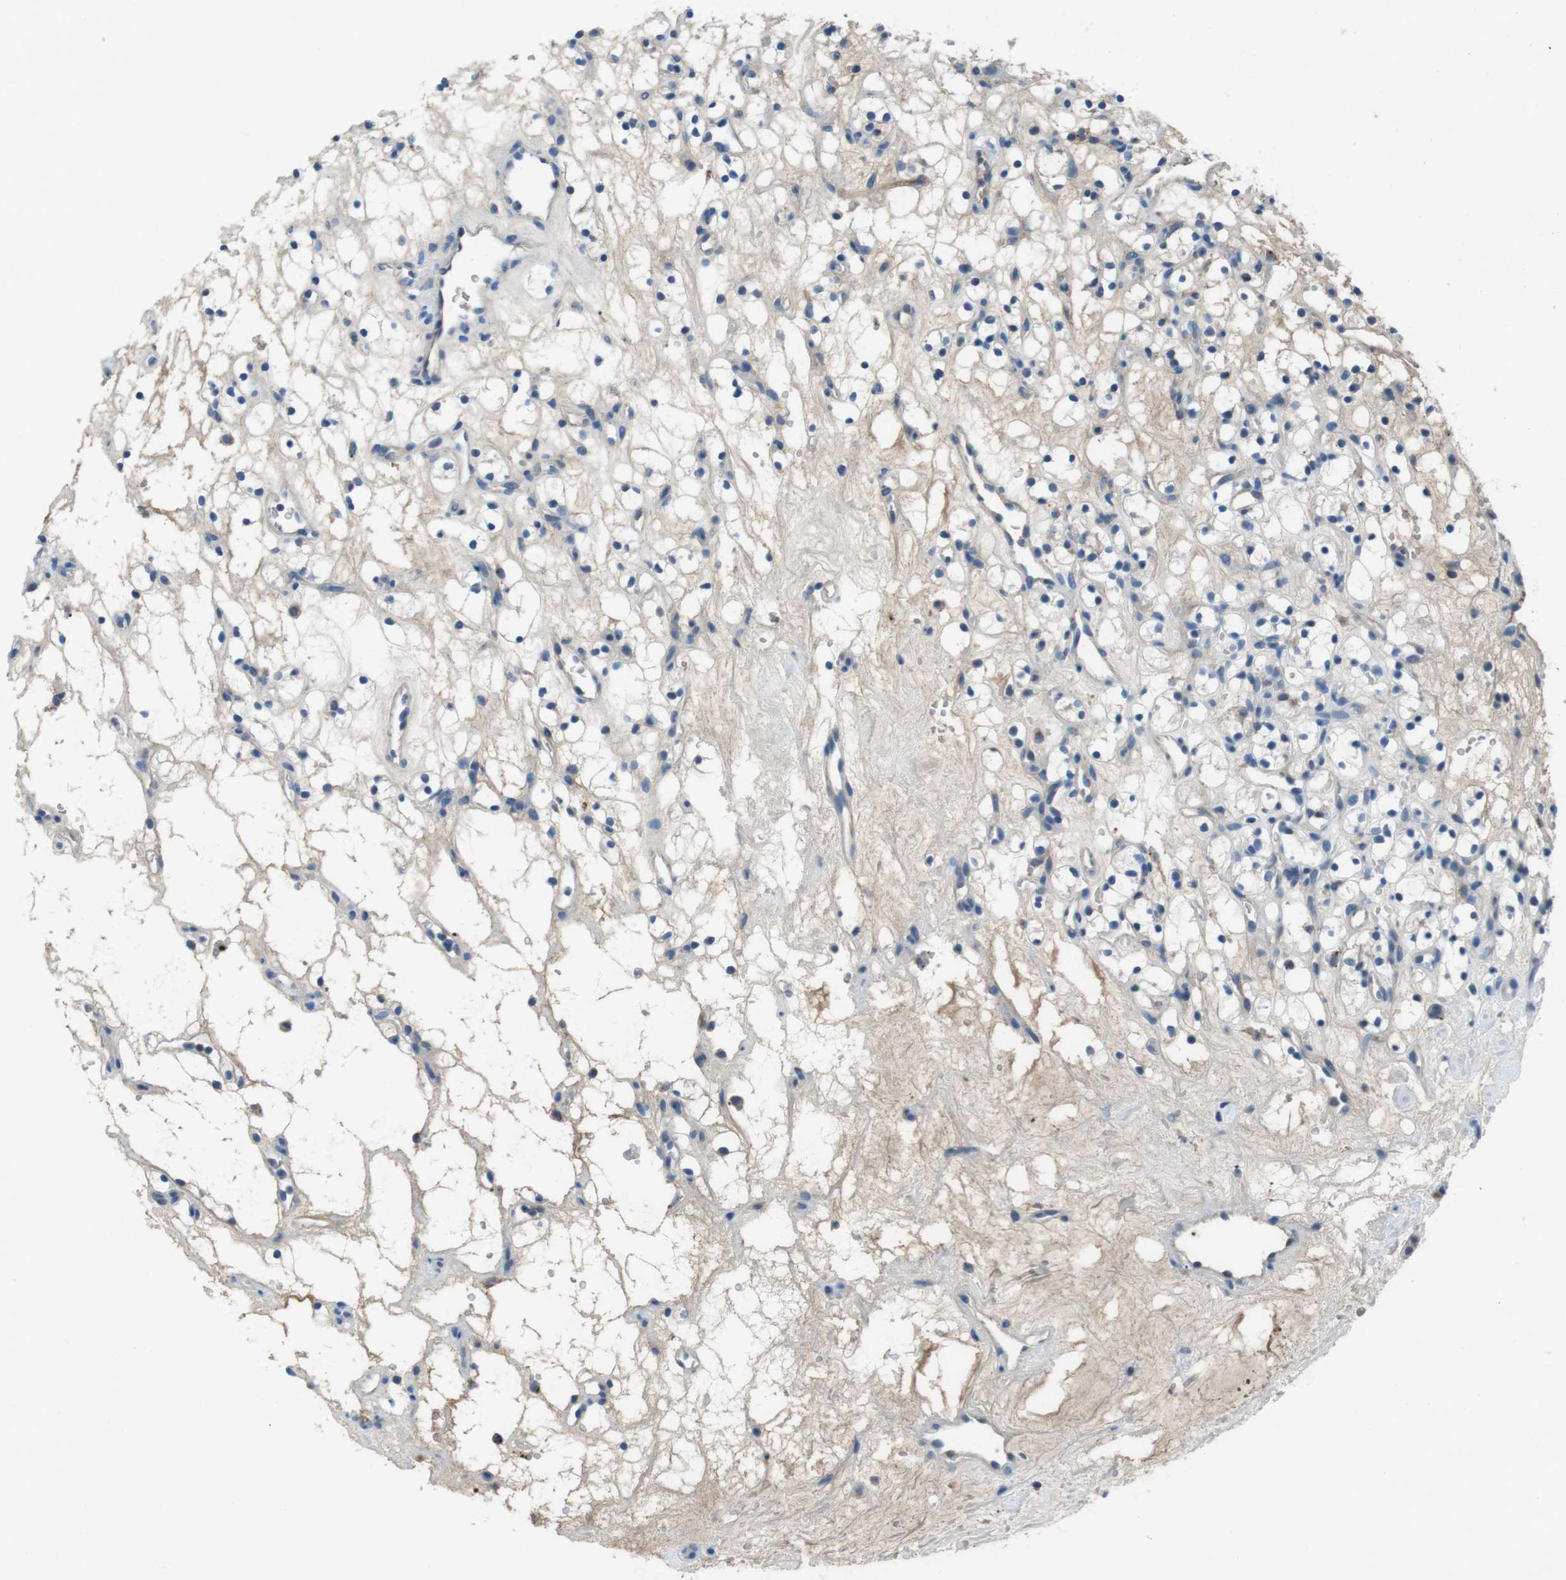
{"staining": {"intensity": "negative", "quantity": "none", "location": "none"}, "tissue": "renal cancer", "cell_type": "Tumor cells", "image_type": "cancer", "snomed": [{"axis": "morphology", "description": "Adenocarcinoma, NOS"}, {"axis": "topography", "description": "Kidney"}], "caption": "IHC of human renal cancer (adenocarcinoma) reveals no positivity in tumor cells.", "gene": "TMPRSS15", "patient": {"sex": "female", "age": 60}}